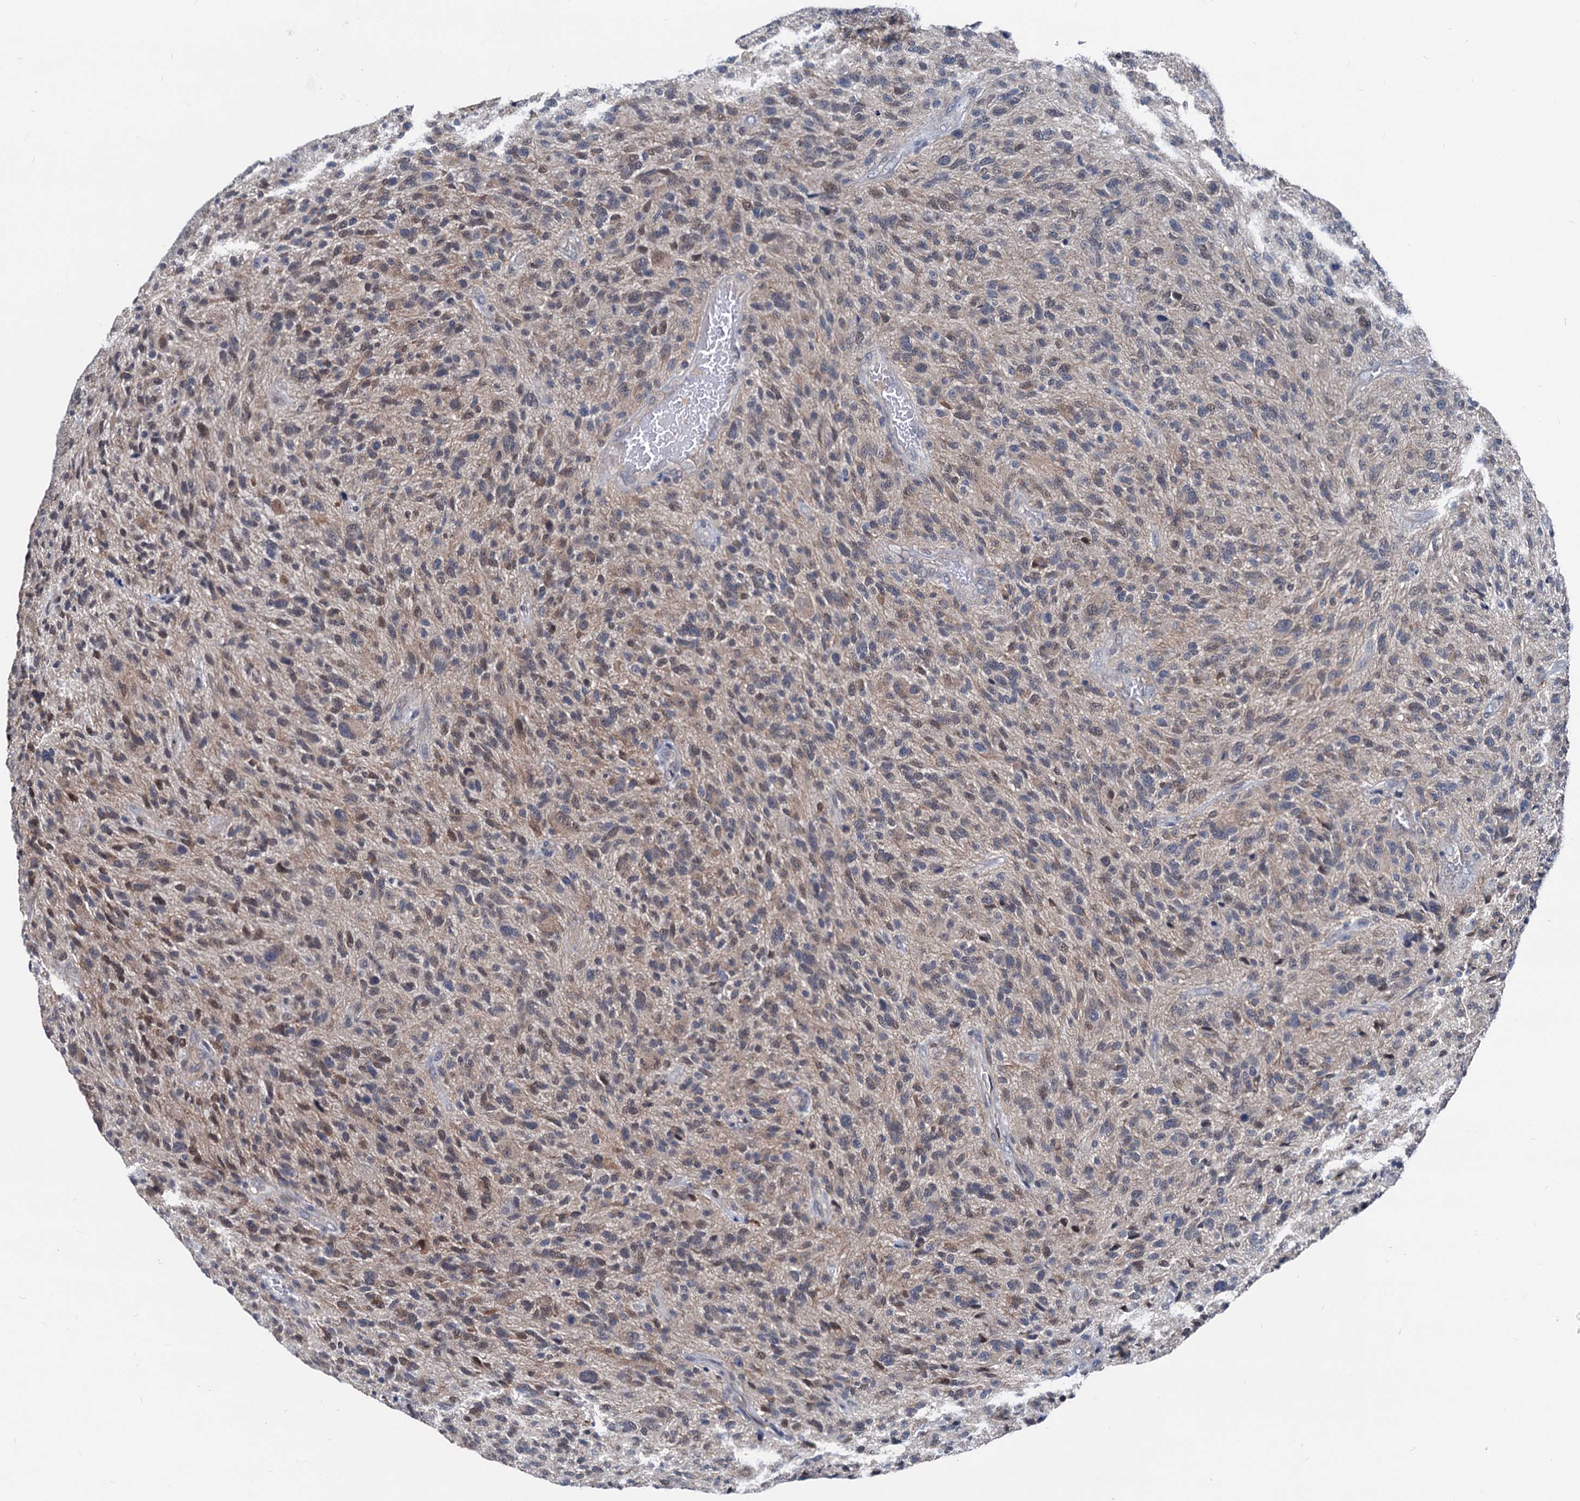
{"staining": {"intensity": "moderate", "quantity": "25%-75%", "location": "cytoplasmic/membranous,nuclear"}, "tissue": "glioma", "cell_type": "Tumor cells", "image_type": "cancer", "snomed": [{"axis": "morphology", "description": "Glioma, malignant, High grade"}, {"axis": "topography", "description": "Brain"}], "caption": "DAB immunohistochemical staining of human glioma shows moderate cytoplasmic/membranous and nuclear protein staining in approximately 25%-75% of tumor cells.", "gene": "GLO1", "patient": {"sex": "male", "age": 47}}